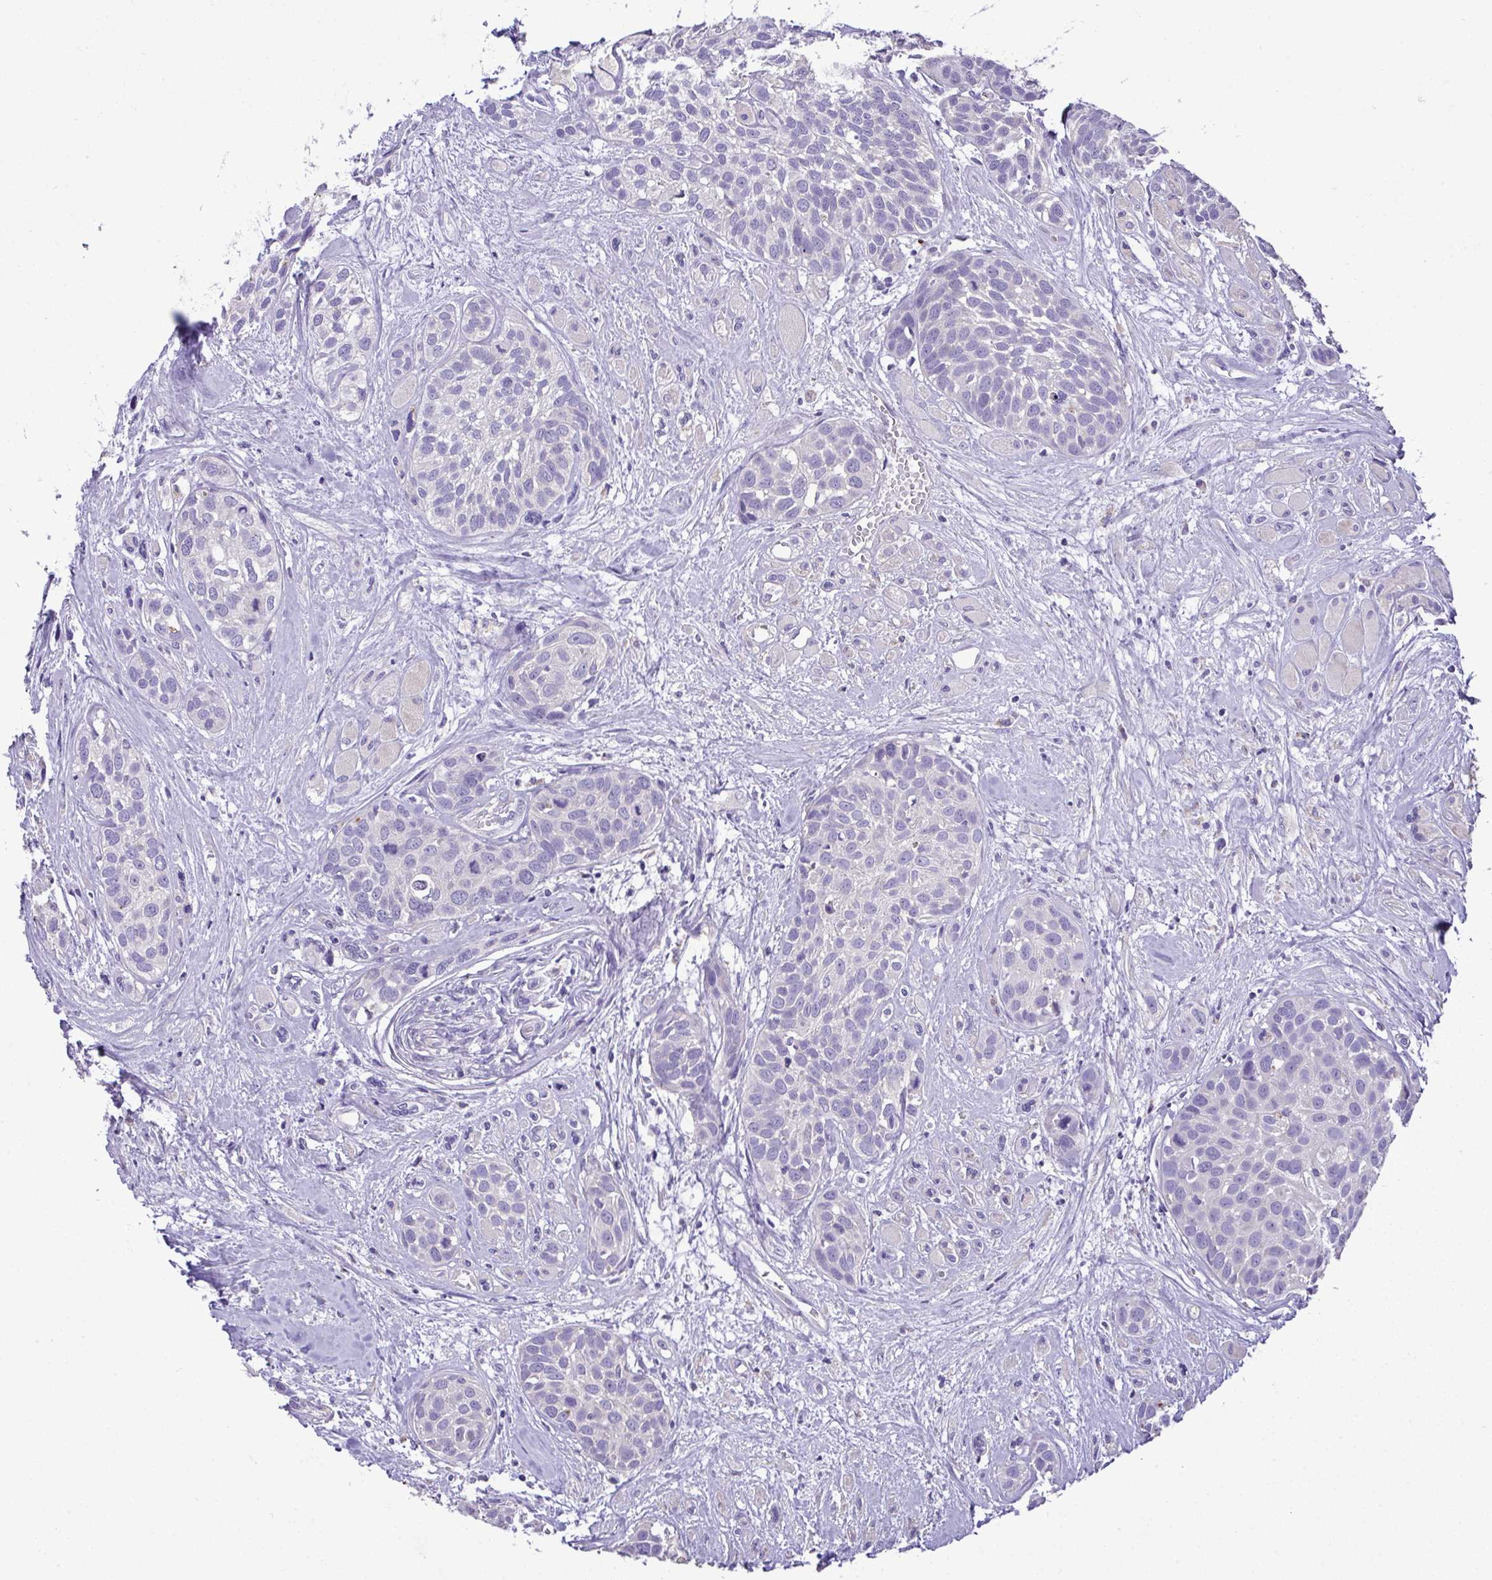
{"staining": {"intensity": "negative", "quantity": "none", "location": "none"}, "tissue": "head and neck cancer", "cell_type": "Tumor cells", "image_type": "cancer", "snomed": [{"axis": "morphology", "description": "Squamous cell carcinoma, NOS"}, {"axis": "topography", "description": "Head-Neck"}], "caption": "This is an immunohistochemistry (IHC) image of head and neck cancer (squamous cell carcinoma). There is no staining in tumor cells.", "gene": "ST8SIA2", "patient": {"sex": "female", "age": 50}}